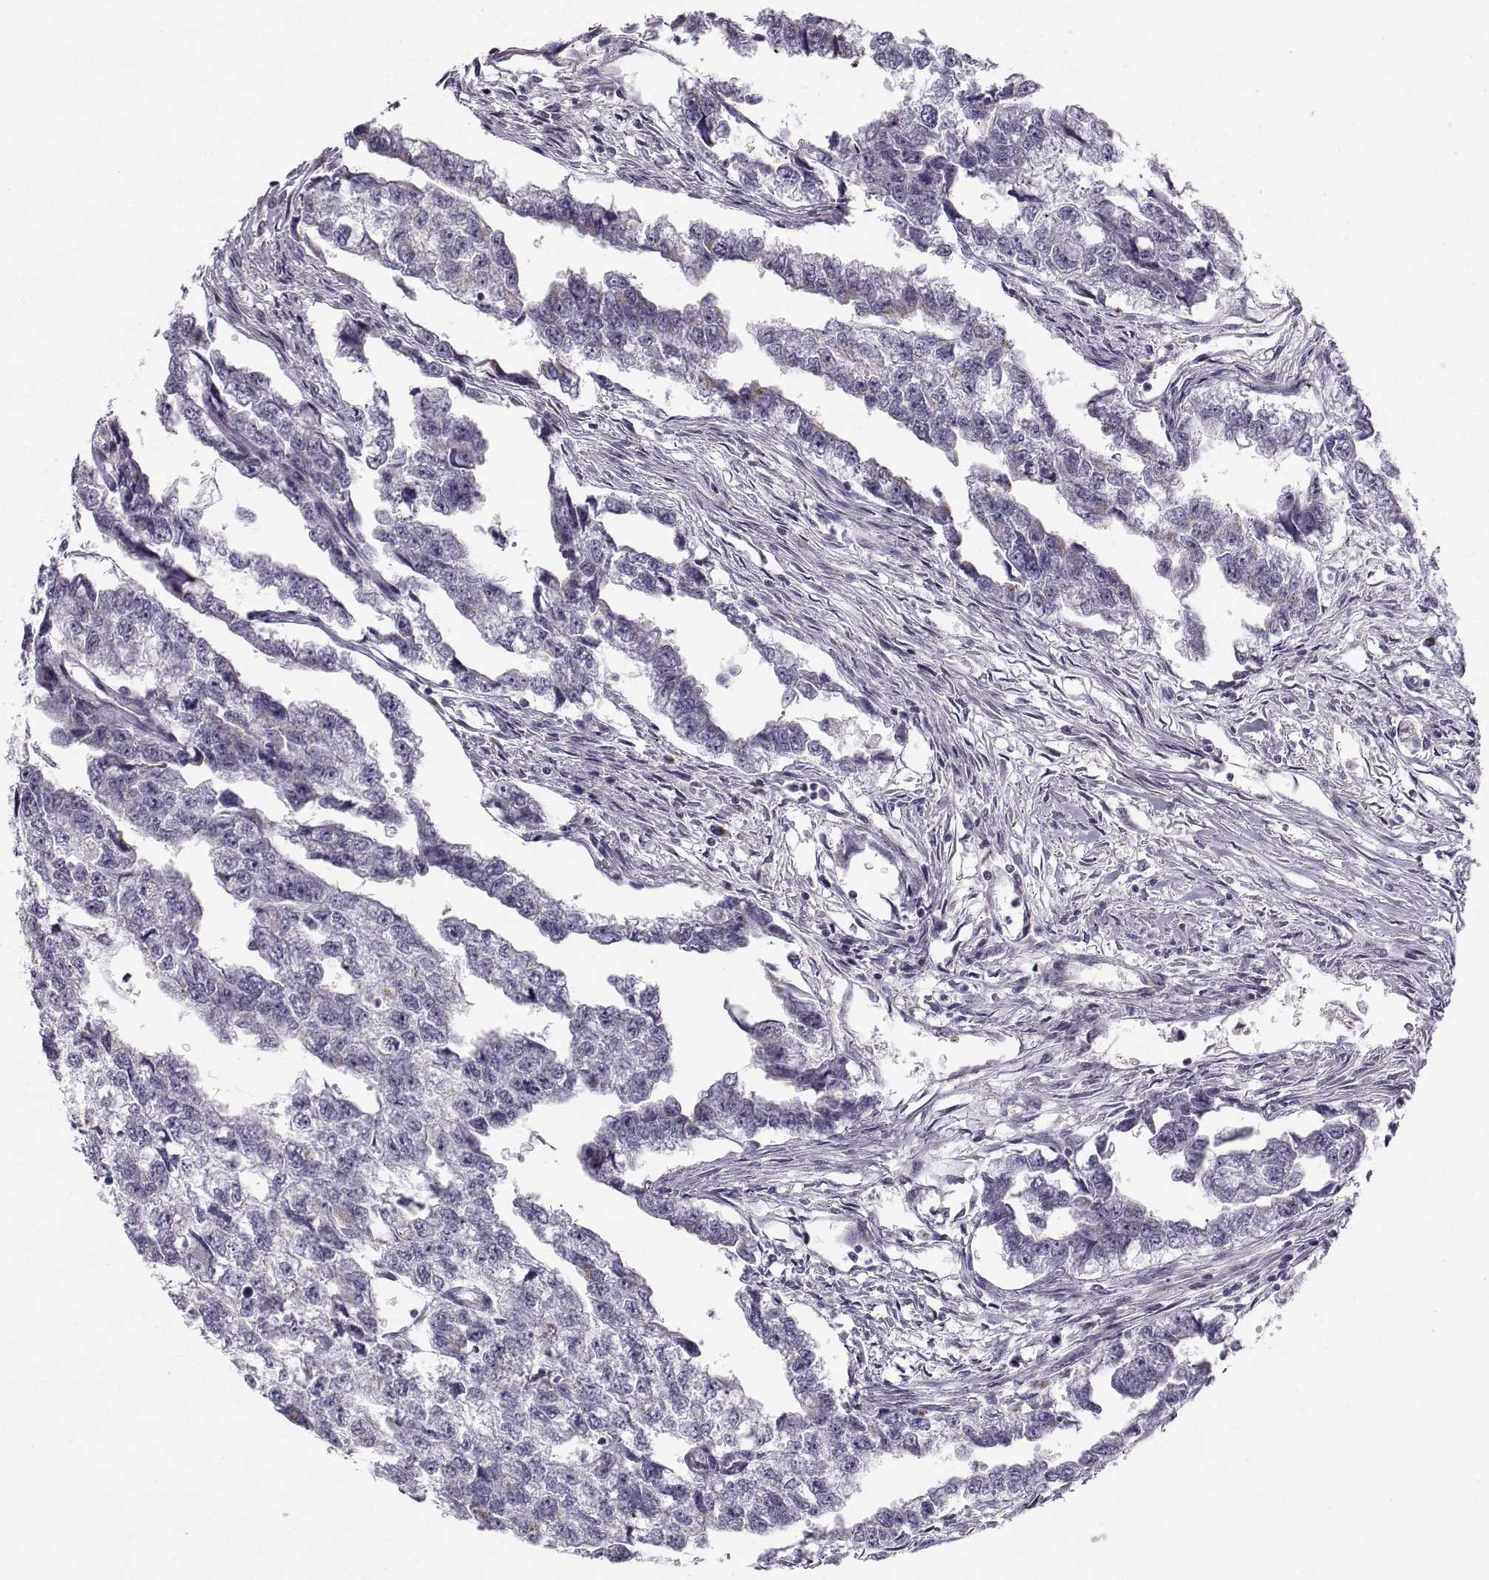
{"staining": {"intensity": "weak", "quantity": "<25%", "location": "cytoplasmic/membranous"}, "tissue": "testis cancer", "cell_type": "Tumor cells", "image_type": "cancer", "snomed": [{"axis": "morphology", "description": "Carcinoma, Embryonal, NOS"}, {"axis": "morphology", "description": "Teratoma, malignant, NOS"}, {"axis": "topography", "description": "Testis"}], "caption": "Protein analysis of embryonal carcinoma (testis) displays no significant staining in tumor cells. The staining is performed using DAB brown chromogen with nuclei counter-stained in using hematoxylin.", "gene": "HTR7", "patient": {"sex": "male", "age": 44}}